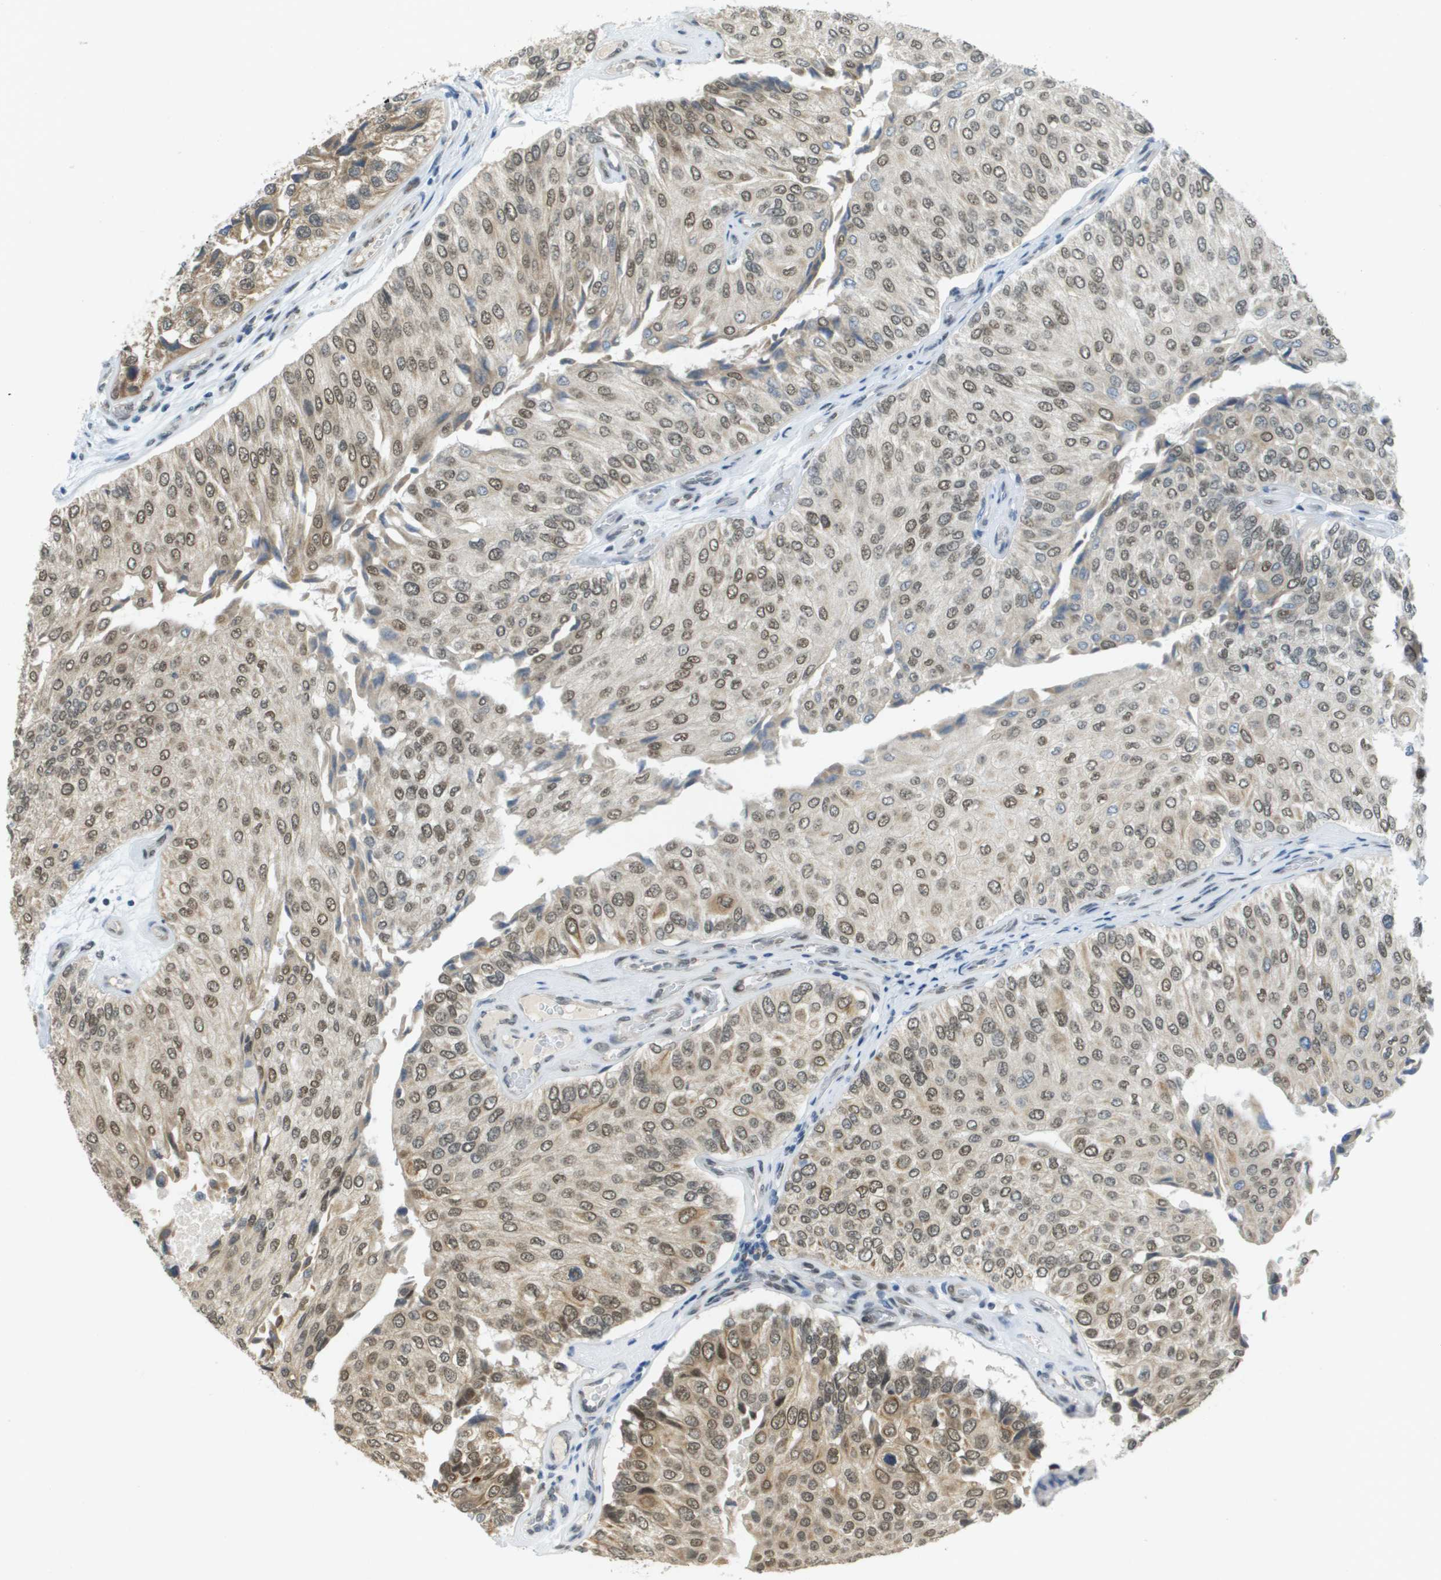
{"staining": {"intensity": "moderate", "quantity": "25%-75%", "location": "nuclear"}, "tissue": "urothelial cancer", "cell_type": "Tumor cells", "image_type": "cancer", "snomed": [{"axis": "morphology", "description": "Urothelial carcinoma, High grade"}, {"axis": "topography", "description": "Kidney"}, {"axis": "topography", "description": "Urinary bladder"}], "caption": "A brown stain shows moderate nuclear expression of a protein in urothelial cancer tumor cells. The protein of interest is shown in brown color, while the nuclei are stained blue.", "gene": "ARID1B", "patient": {"sex": "male", "age": 77}}